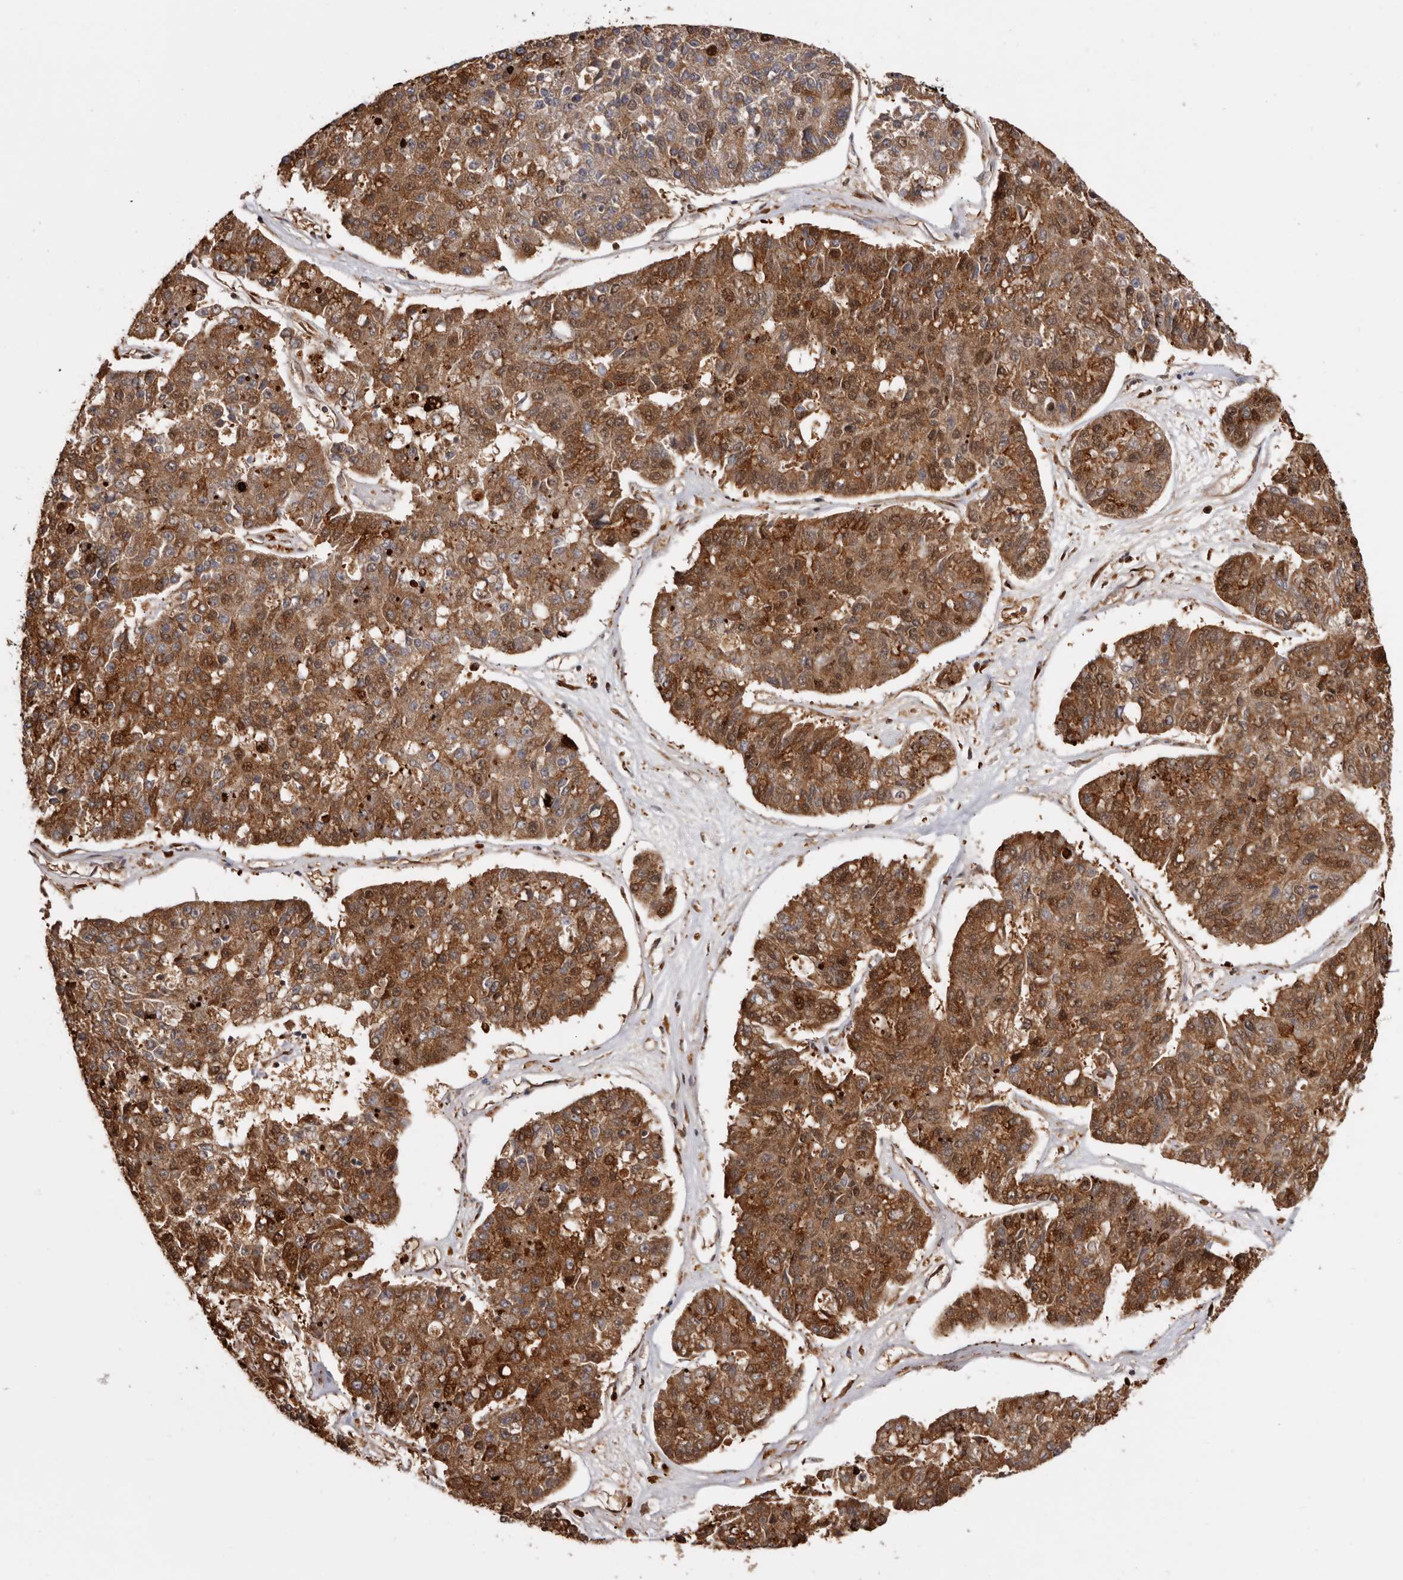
{"staining": {"intensity": "strong", "quantity": "25%-75%", "location": "cytoplasmic/membranous,nuclear"}, "tissue": "pancreatic cancer", "cell_type": "Tumor cells", "image_type": "cancer", "snomed": [{"axis": "morphology", "description": "Adenocarcinoma, NOS"}, {"axis": "topography", "description": "Pancreas"}], "caption": "An image of human pancreatic cancer (adenocarcinoma) stained for a protein reveals strong cytoplasmic/membranous and nuclear brown staining in tumor cells.", "gene": "GPR27", "patient": {"sex": "male", "age": 50}}